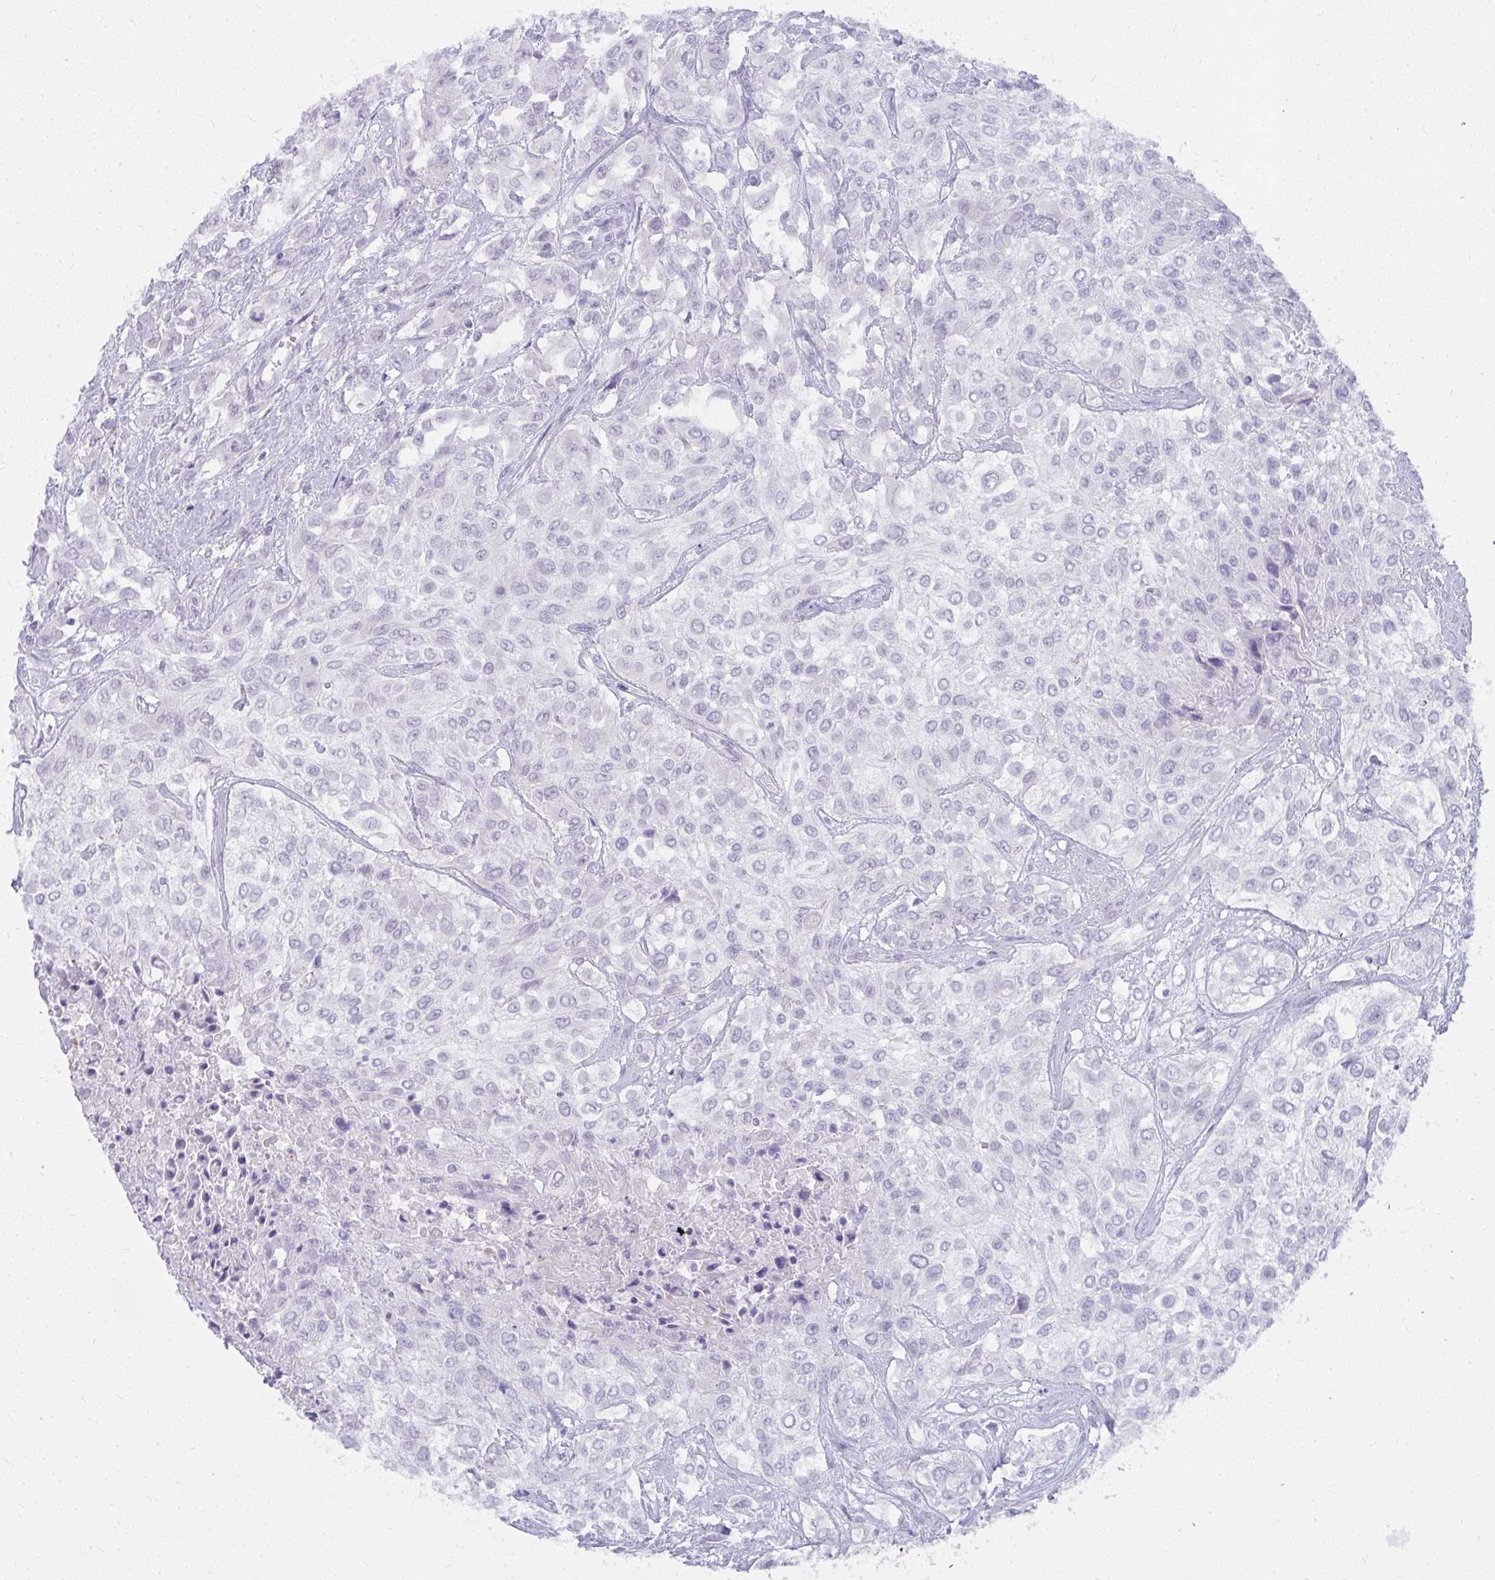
{"staining": {"intensity": "negative", "quantity": "none", "location": "none"}, "tissue": "urothelial cancer", "cell_type": "Tumor cells", "image_type": "cancer", "snomed": [{"axis": "morphology", "description": "Urothelial carcinoma, High grade"}, {"axis": "topography", "description": "Urinary bladder"}], "caption": "Histopathology image shows no significant protein expression in tumor cells of urothelial carcinoma (high-grade).", "gene": "UGT3A2", "patient": {"sex": "male", "age": 57}}